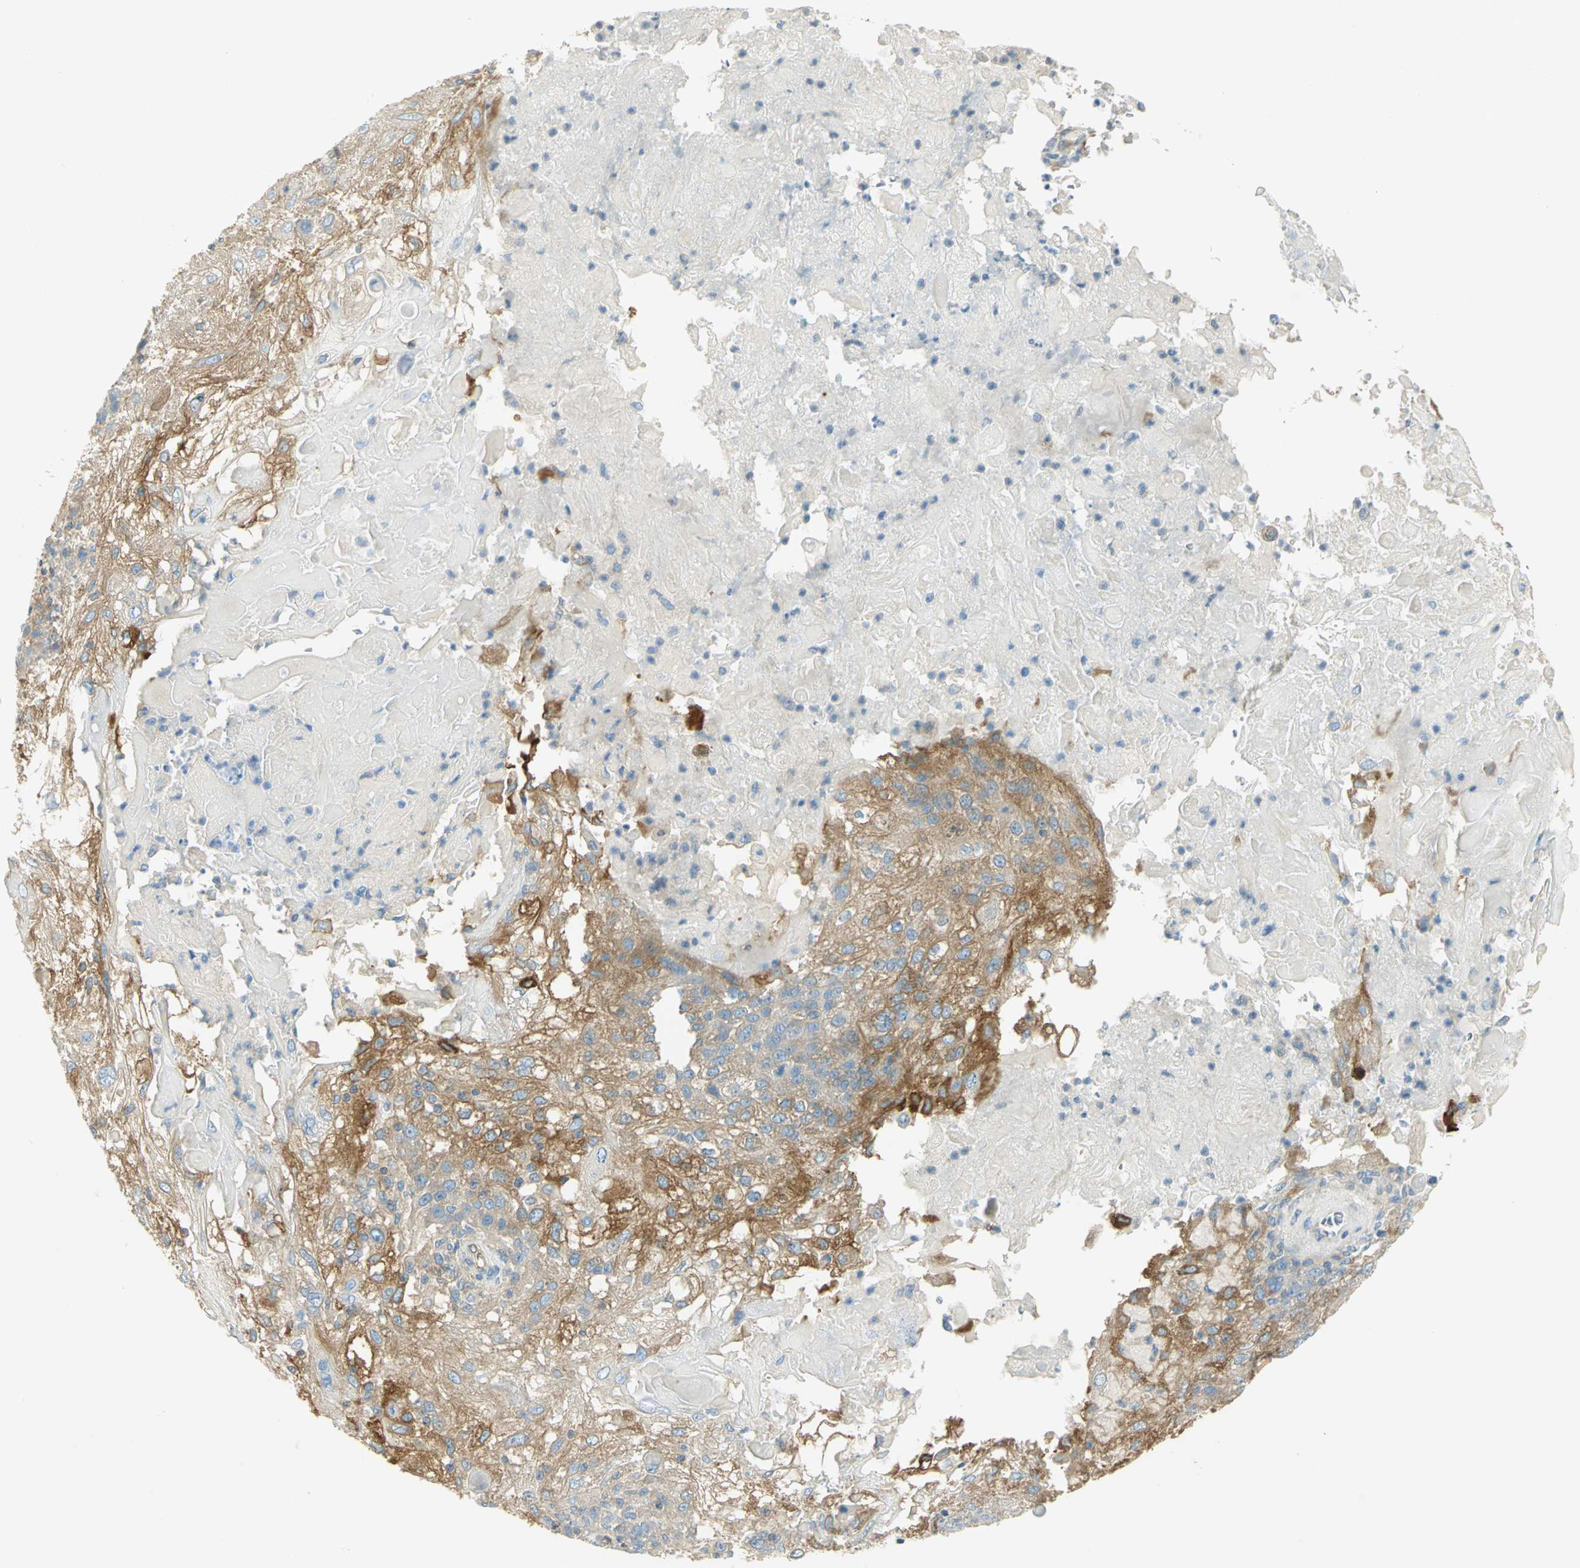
{"staining": {"intensity": "moderate", "quantity": "25%-75%", "location": "cytoplasmic/membranous"}, "tissue": "skin cancer", "cell_type": "Tumor cells", "image_type": "cancer", "snomed": [{"axis": "morphology", "description": "Normal tissue, NOS"}, {"axis": "morphology", "description": "Squamous cell carcinoma, NOS"}, {"axis": "topography", "description": "Skin"}], "caption": "Immunohistochemical staining of skin cancer (squamous cell carcinoma) exhibits moderate cytoplasmic/membranous protein positivity in about 25%-75% of tumor cells.", "gene": "TSC22D2", "patient": {"sex": "female", "age": 83}}